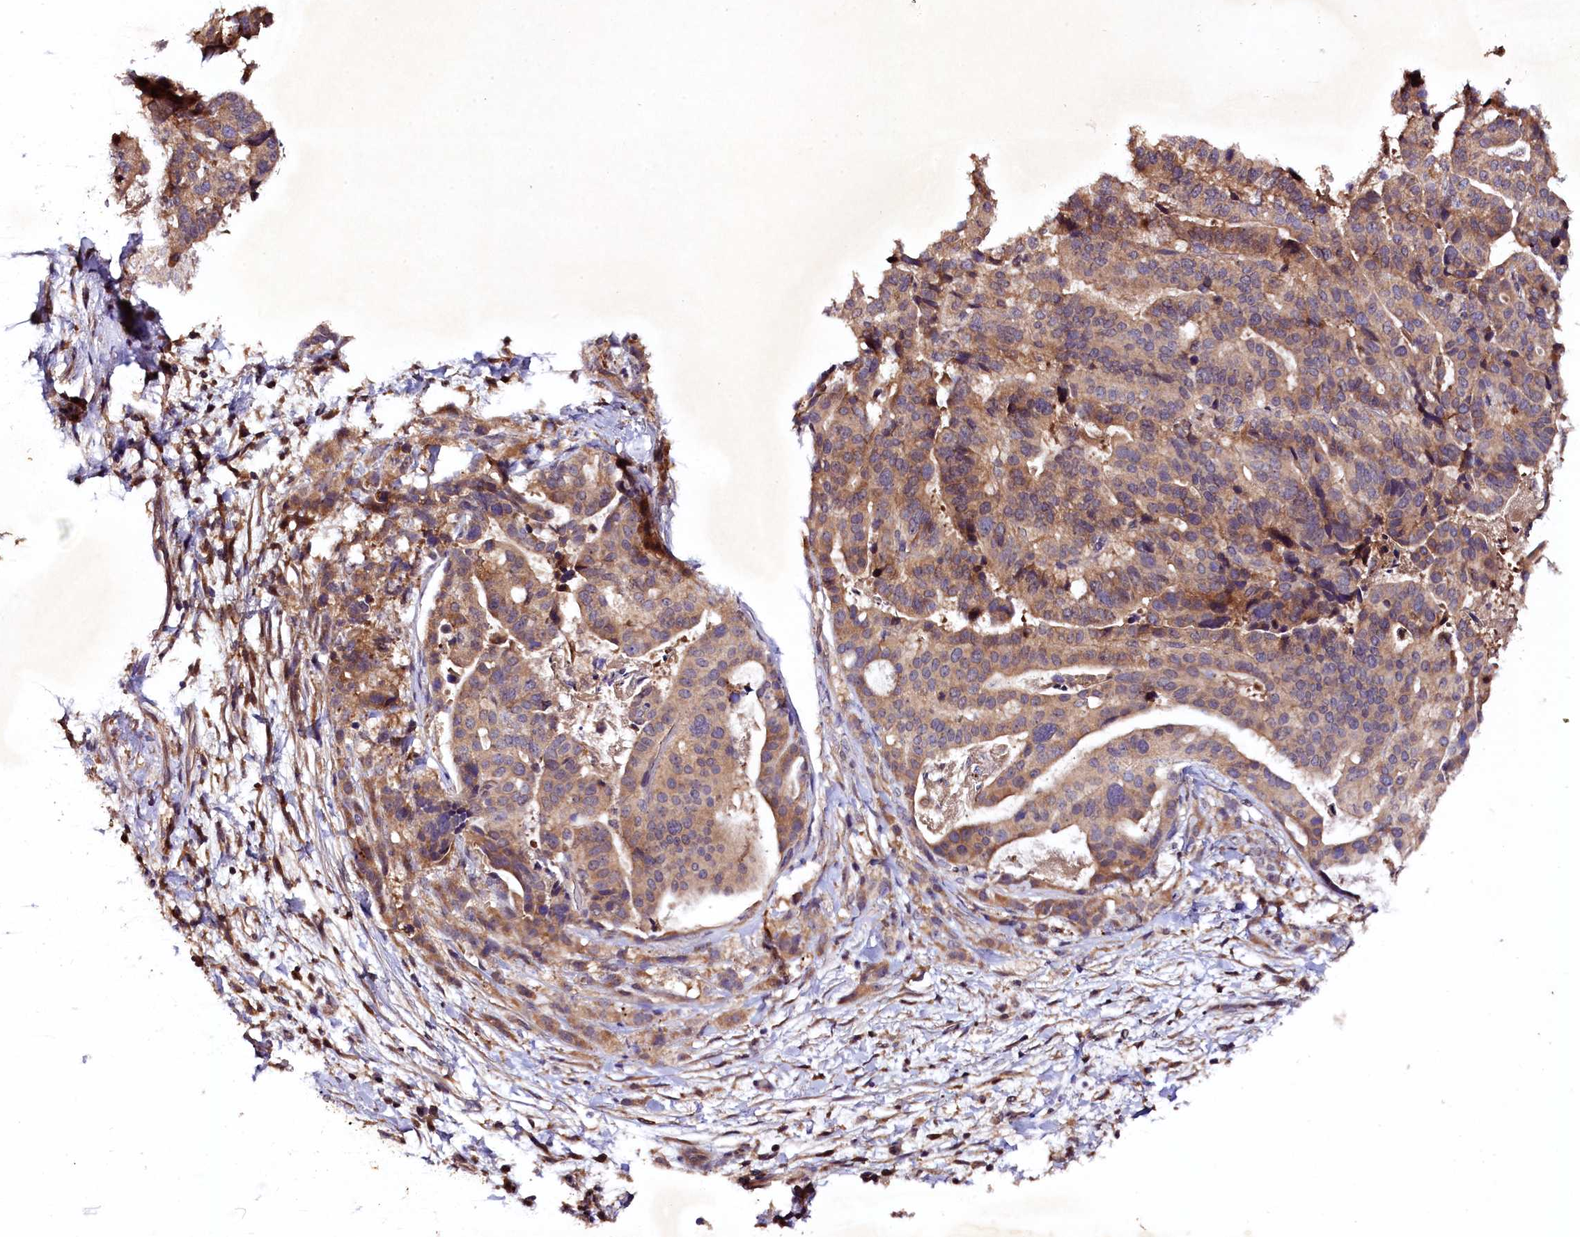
{"staining": {"intensity": "moderate", "quantity": ">75%", "location": "cytoplasmic/membranous"}, "tissue": "stomach cancer", "cell_type": "Tumor cells", "image_type": "cancer", "snomed": [{"axis": "morphology", "description": "Adenocarcinoma, NOS"}, {"axis": "topography", "description": "Stomach"}], "caption": "Moderate cytoplasmic/membranous protein staining is seen in approximately >75% of tumor cells in stomach adenocarcinoma. (Brightfield microscopy of DAB IHC at high magnification).", "gene": "PLXNB1", "patient": {"sex": "male", "age": 48}}